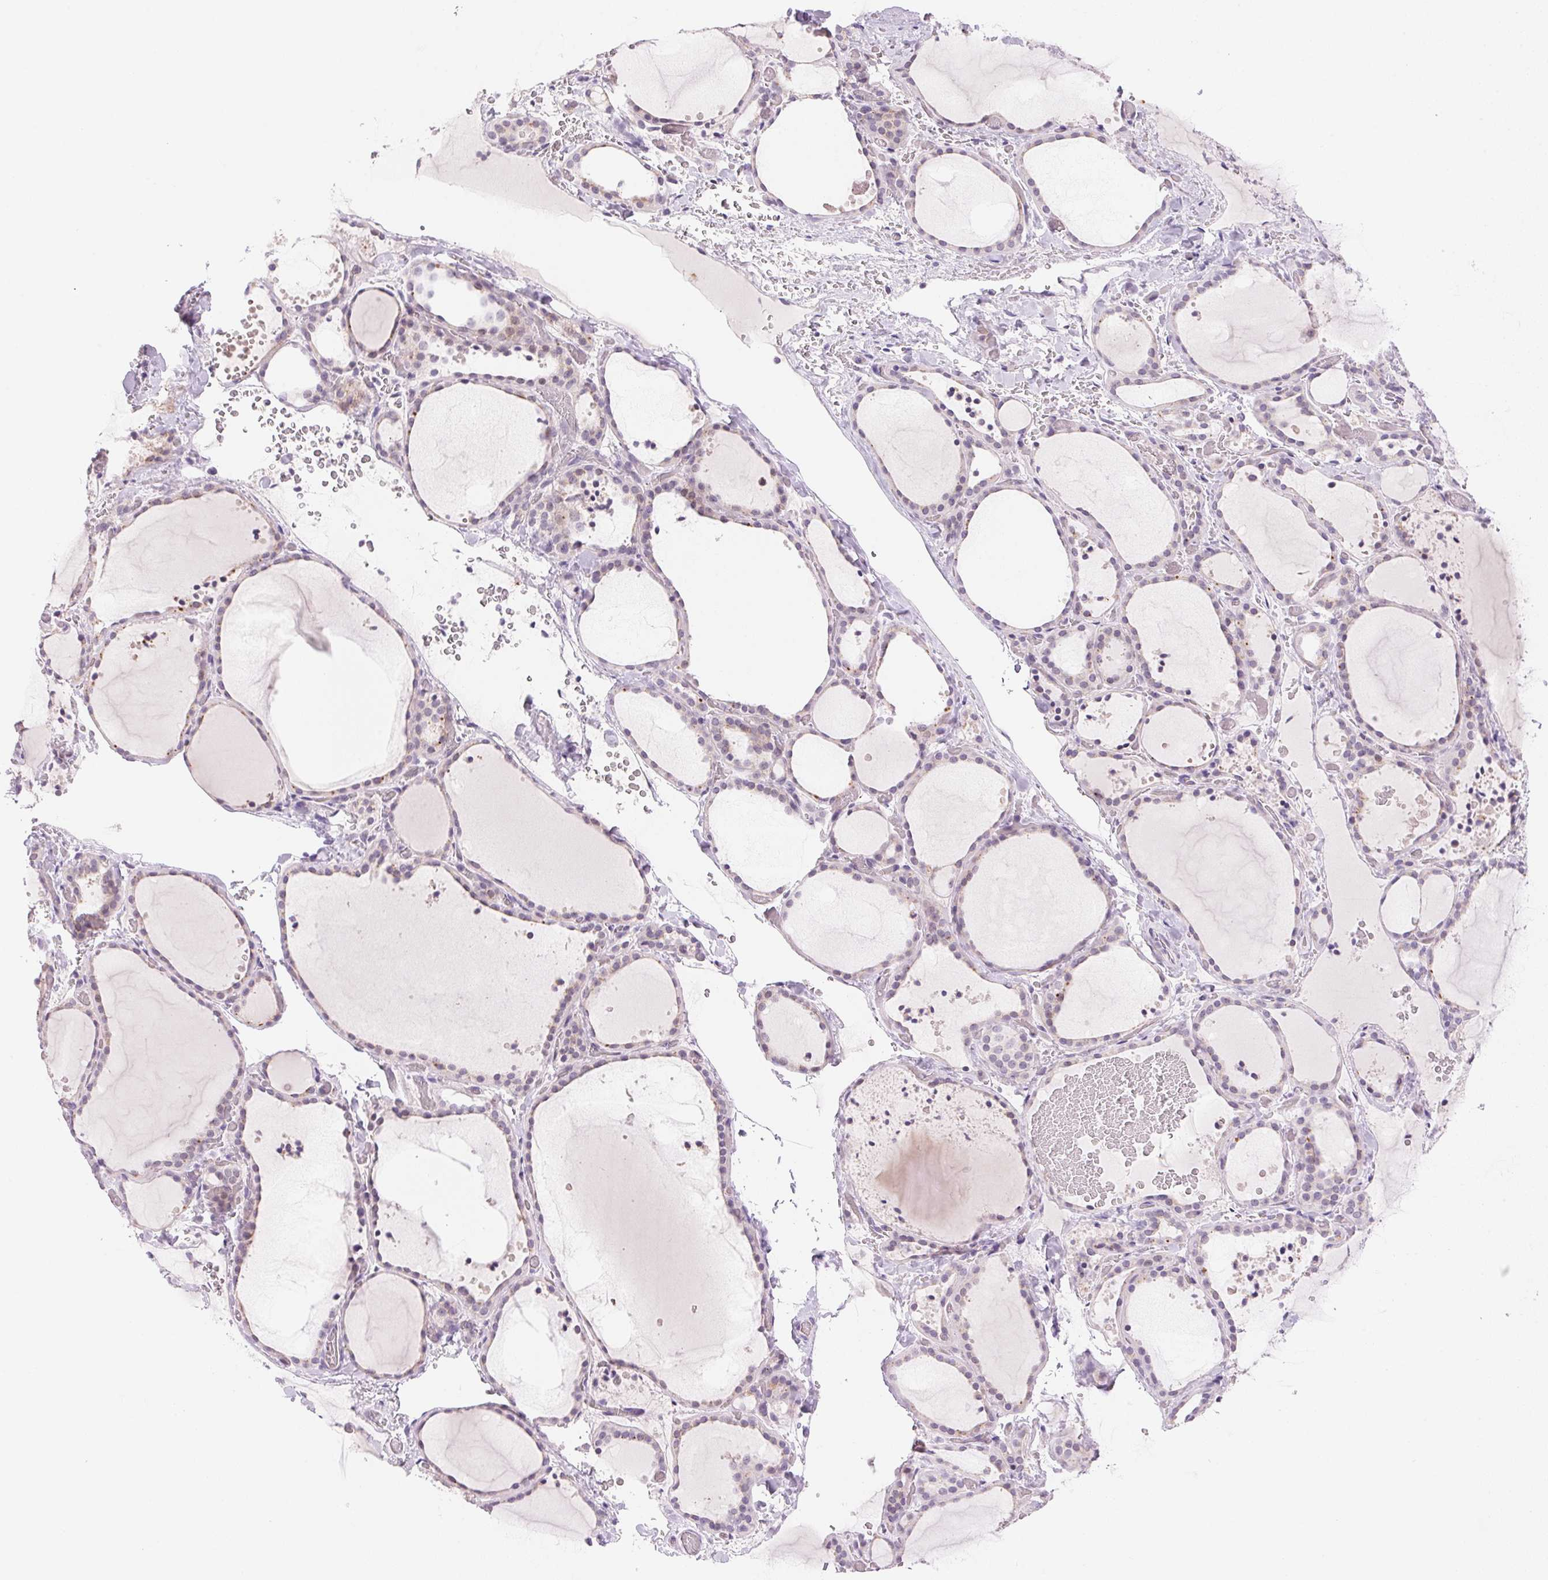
{"staining": {"intensity": "weak", "quantity": "25%-75%", "location": "cytoplasmic/membranous"}, "tissue": "thyroid gland", "cell_type": "Glandular cells", "image_type": "normal", "snomed": [{"axis": "morphology", "description": "Normal tissue, NOS"}, {"axis": "topography", "description": "Thyroid gland"}], "caption": "DAB (3,3'-diaminobenzidine) immunohistochemical staining of benign human thyroid gland displays weak cytoplasmic/membranous protein staining in about 25%-75% of glandular cells. (IHC, brightfield microscopy, high magnification).", "gene": "TEKT1", "patient": {"sex": "female", "age": 36}}